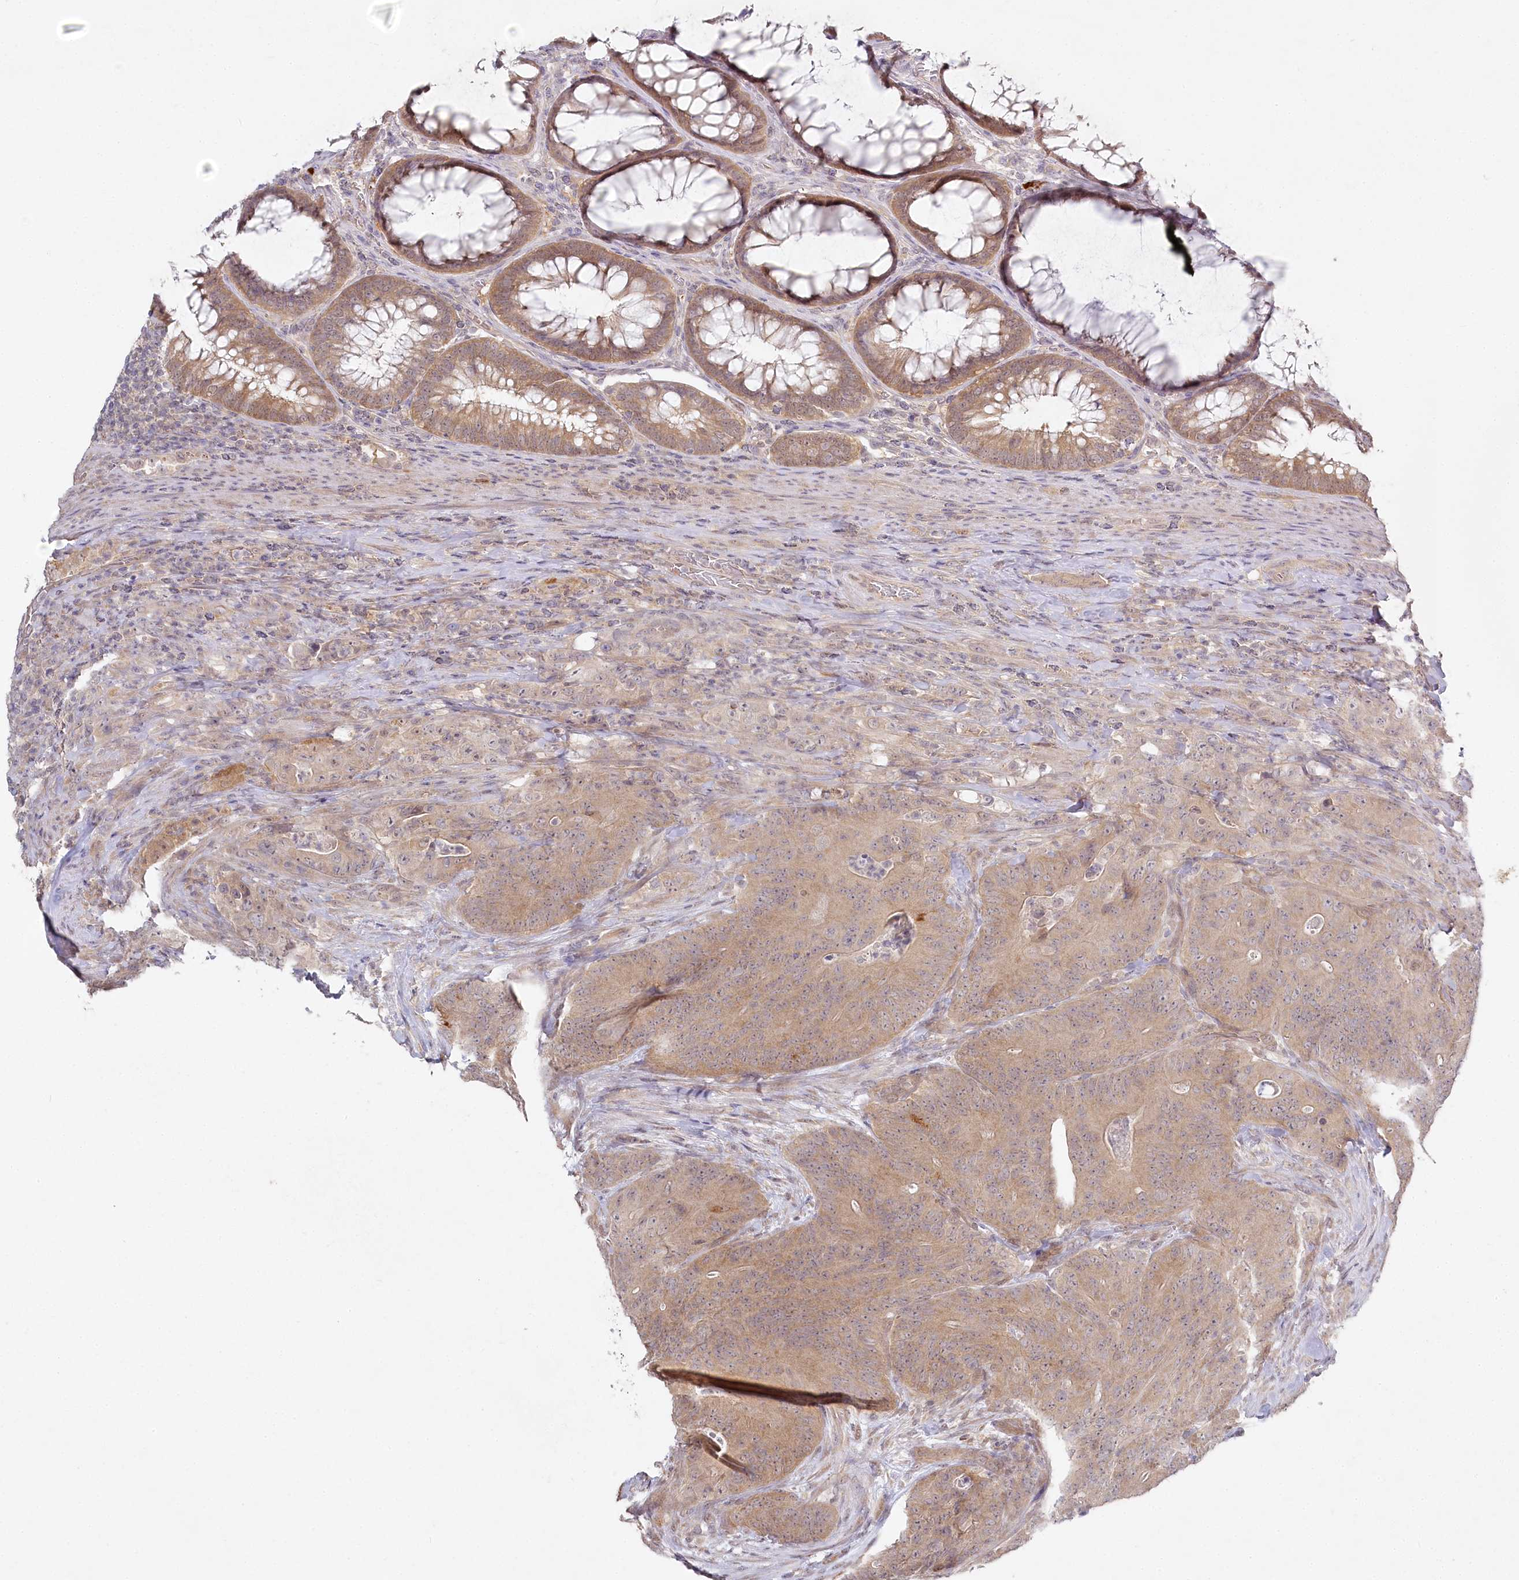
{"staining": {"intensity": "moderate", "quantity": "25%-75%", "location": "cytoplasmic/membranous"}, "tissue": "colorectal cancer", "cell_type": "Tumor cells", "image_type": "cancer", "snomed": [{"axis": "morphology", "description": "Normal tissue, NOS"}, {"axis": "topography", "description": "Colon"}], "caption": "Immunohistochemical staining of human colorectal cancer exhibits medium levels of moderate cytoplasmic/membranous protein positivity in approximately 25%-75% of tumor cells.", "gene": "AAMDC", "patient": {"sex": "female", "age": 82}}